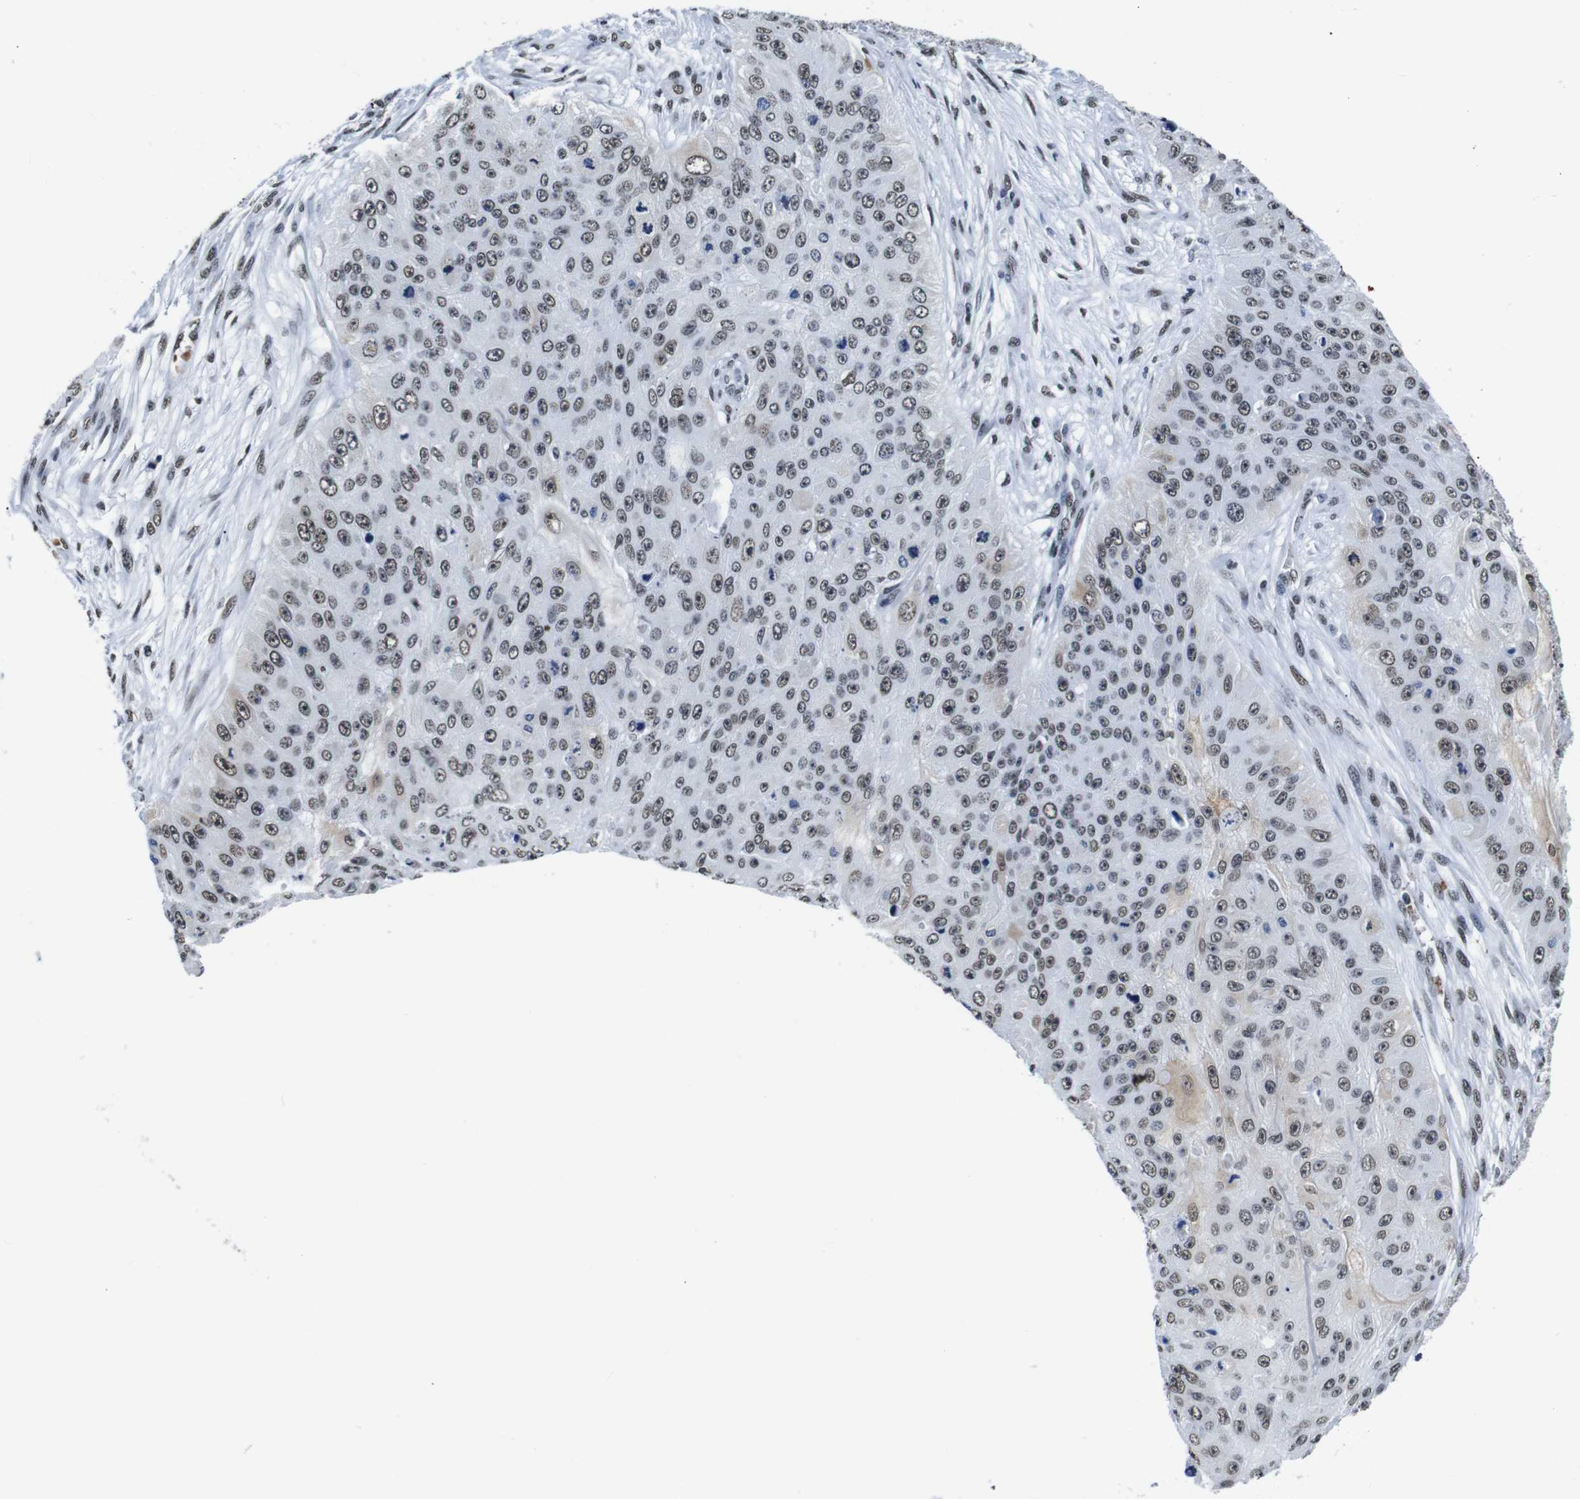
{"staining": {"intensity": "moderate", "quantity": ">75%", "location": "cytoplasmic/membranous,nuclear"}, "tissue": "skin cancer", "cell_type": "Tumor cells", "image_type": "cancer", "snomed": [{"axis": "morphology", "description": "Squamous cell carcinoma, NOS"}, {"axis": "topography", "description": "Skin"}], "caption": "Tumor cells show medium levels of moderate cytoplasmic/membranous and nuclear staining in approximately >75% of cells in skin squamous cell carcinoma.", "gene": "ILDR2", "patient": {"sex": "female", "age": 80}}